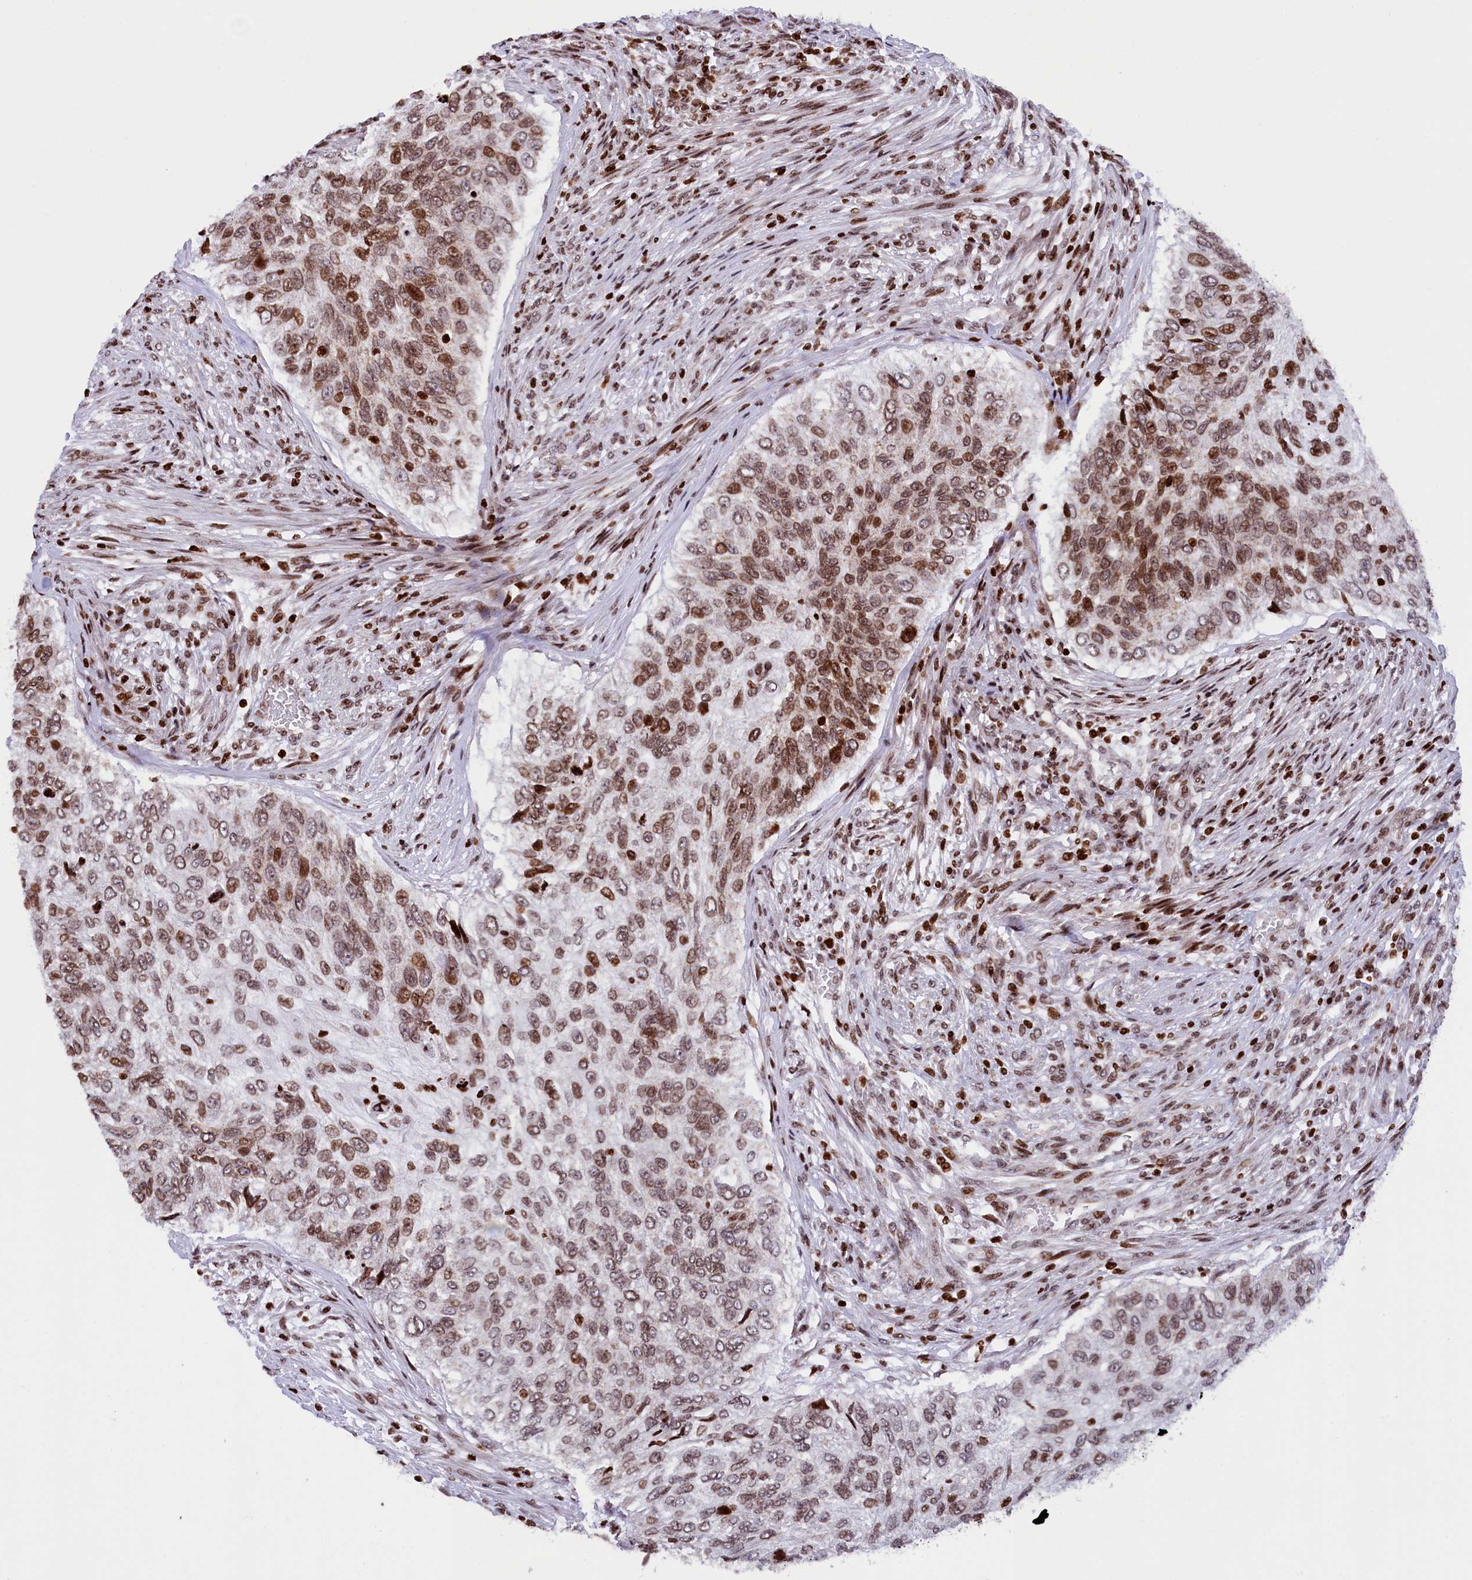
{"staining": {"intensity": "moderate", "quantity": ">75%", "location": "nuclear"}, "tissue": "urothelial cancer", "cell_type": "Tumor cells", "image_type": "cancer", "snomed": [{"axis": "morphology", "description": "Urothelial carcinoma, High grade"}, {"axis": "topography", "description": "Urinary bladder"}], "caption": "Immunohistochemistry staining of high-grade urothelial carcinoma, which displays medium levels of moderate nuclear expression in approximately >75% of tumor cells indicating moderate nuclear protein positivity. The staining was performed using DAB (3,3'-diaminobenzidine) (brown) for protein detection and nuclei were counterstained in hematoxylin (blue).", "gene": "TIMM29", "patient": {"sex": "female", "age": 60}}